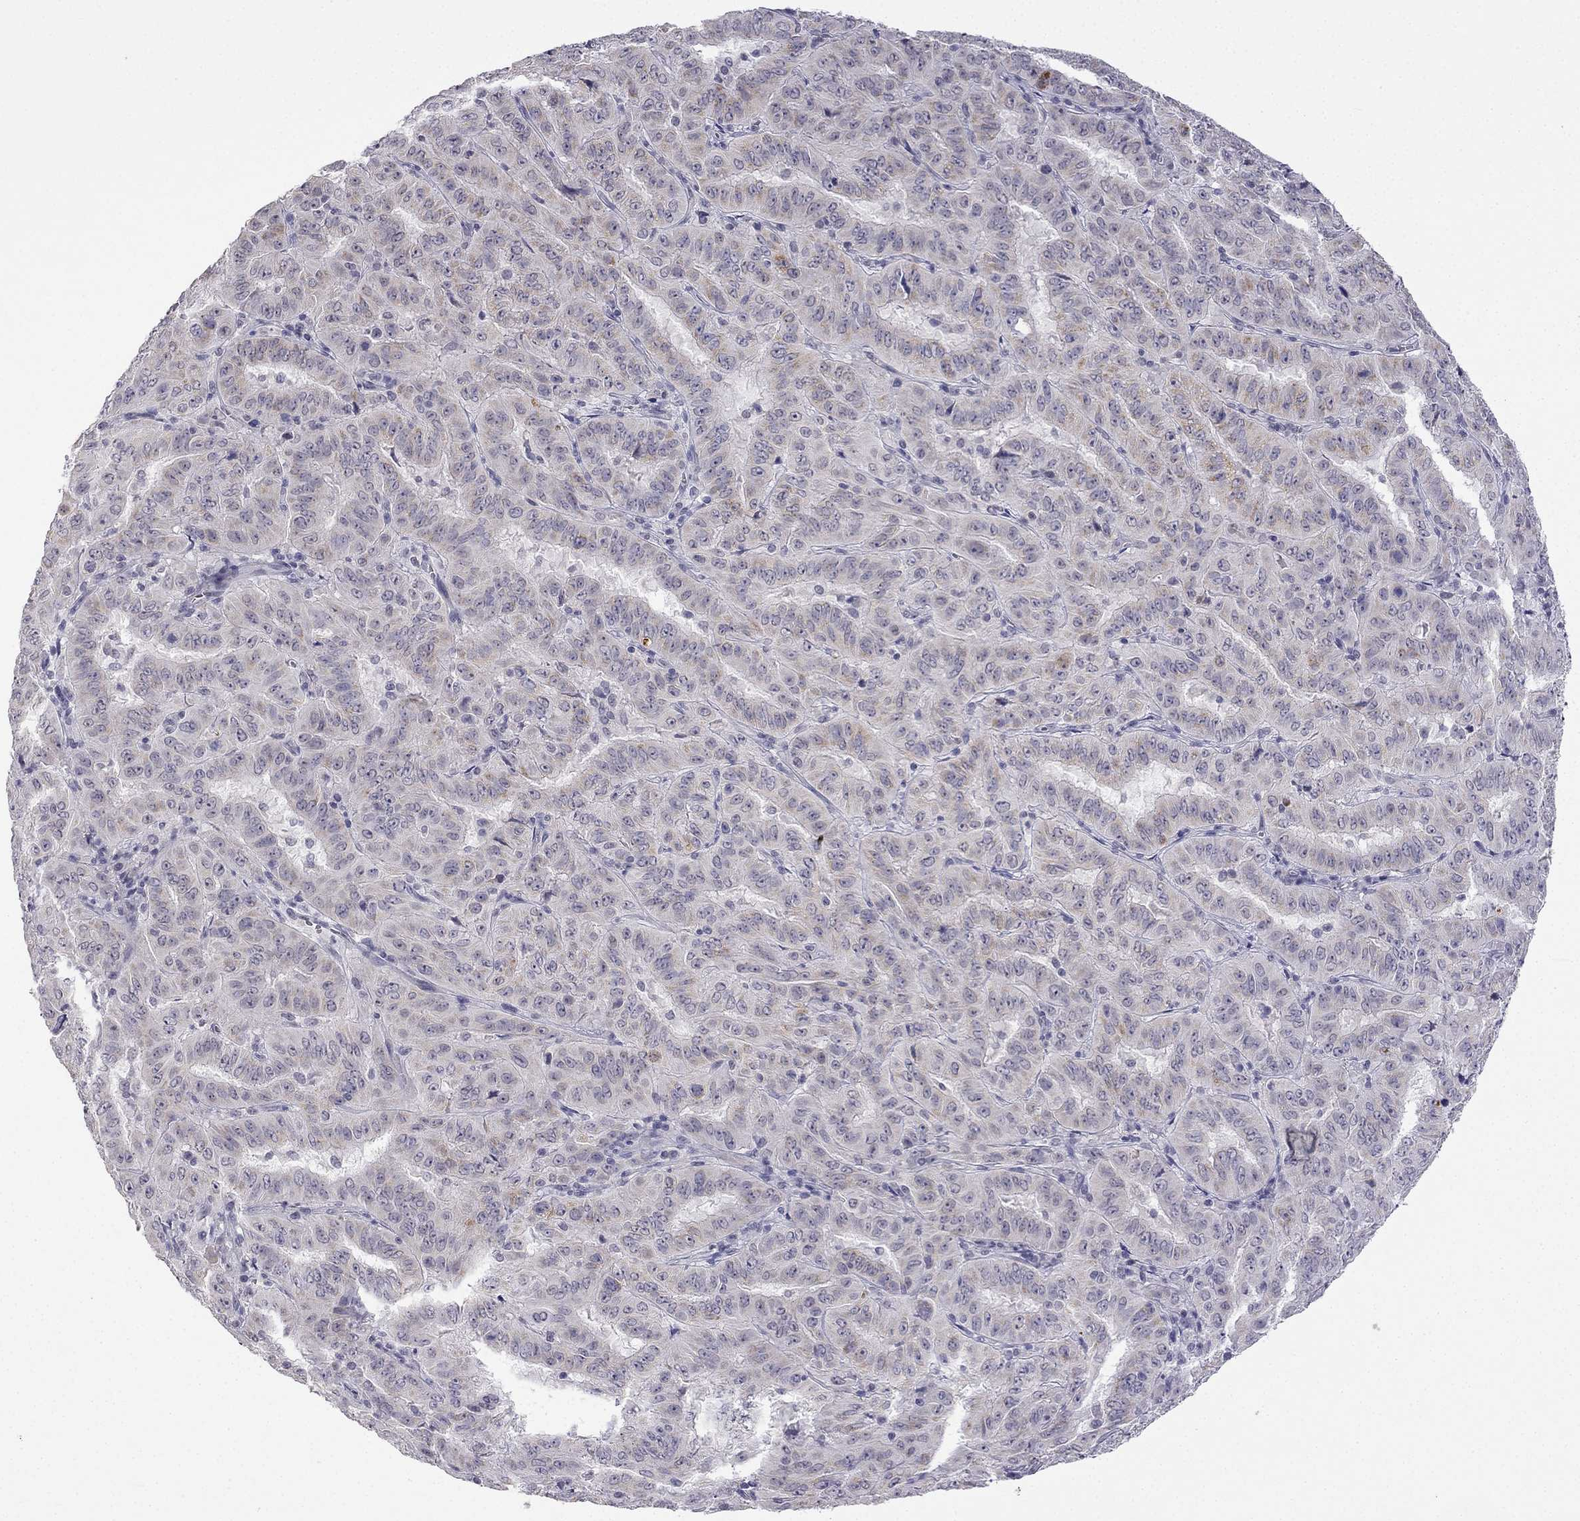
{"staining": {"intensity": "weak", "quantity": "25%-75%", "location": "cytoplasmic/membranous"}, "tissue": "pancreatic cancer", "cell_type": "Tumor cells", "image_type": "cancer", "snomed": [{"axis": "morphology", "description": "Adenocarcinoma, NOS"}, {"axis": "topography", "description": "Pancreas"}], "caption": "Pancreatic cancer stained with DAB (3,3'-diaminobenzidine) IHC displays low levels of weak cytoplasmic/membranous positivity in about 25%-75% of tumor cells.", "gene": "C5orf49", "patient": {"sex": "male", "age": 63}}